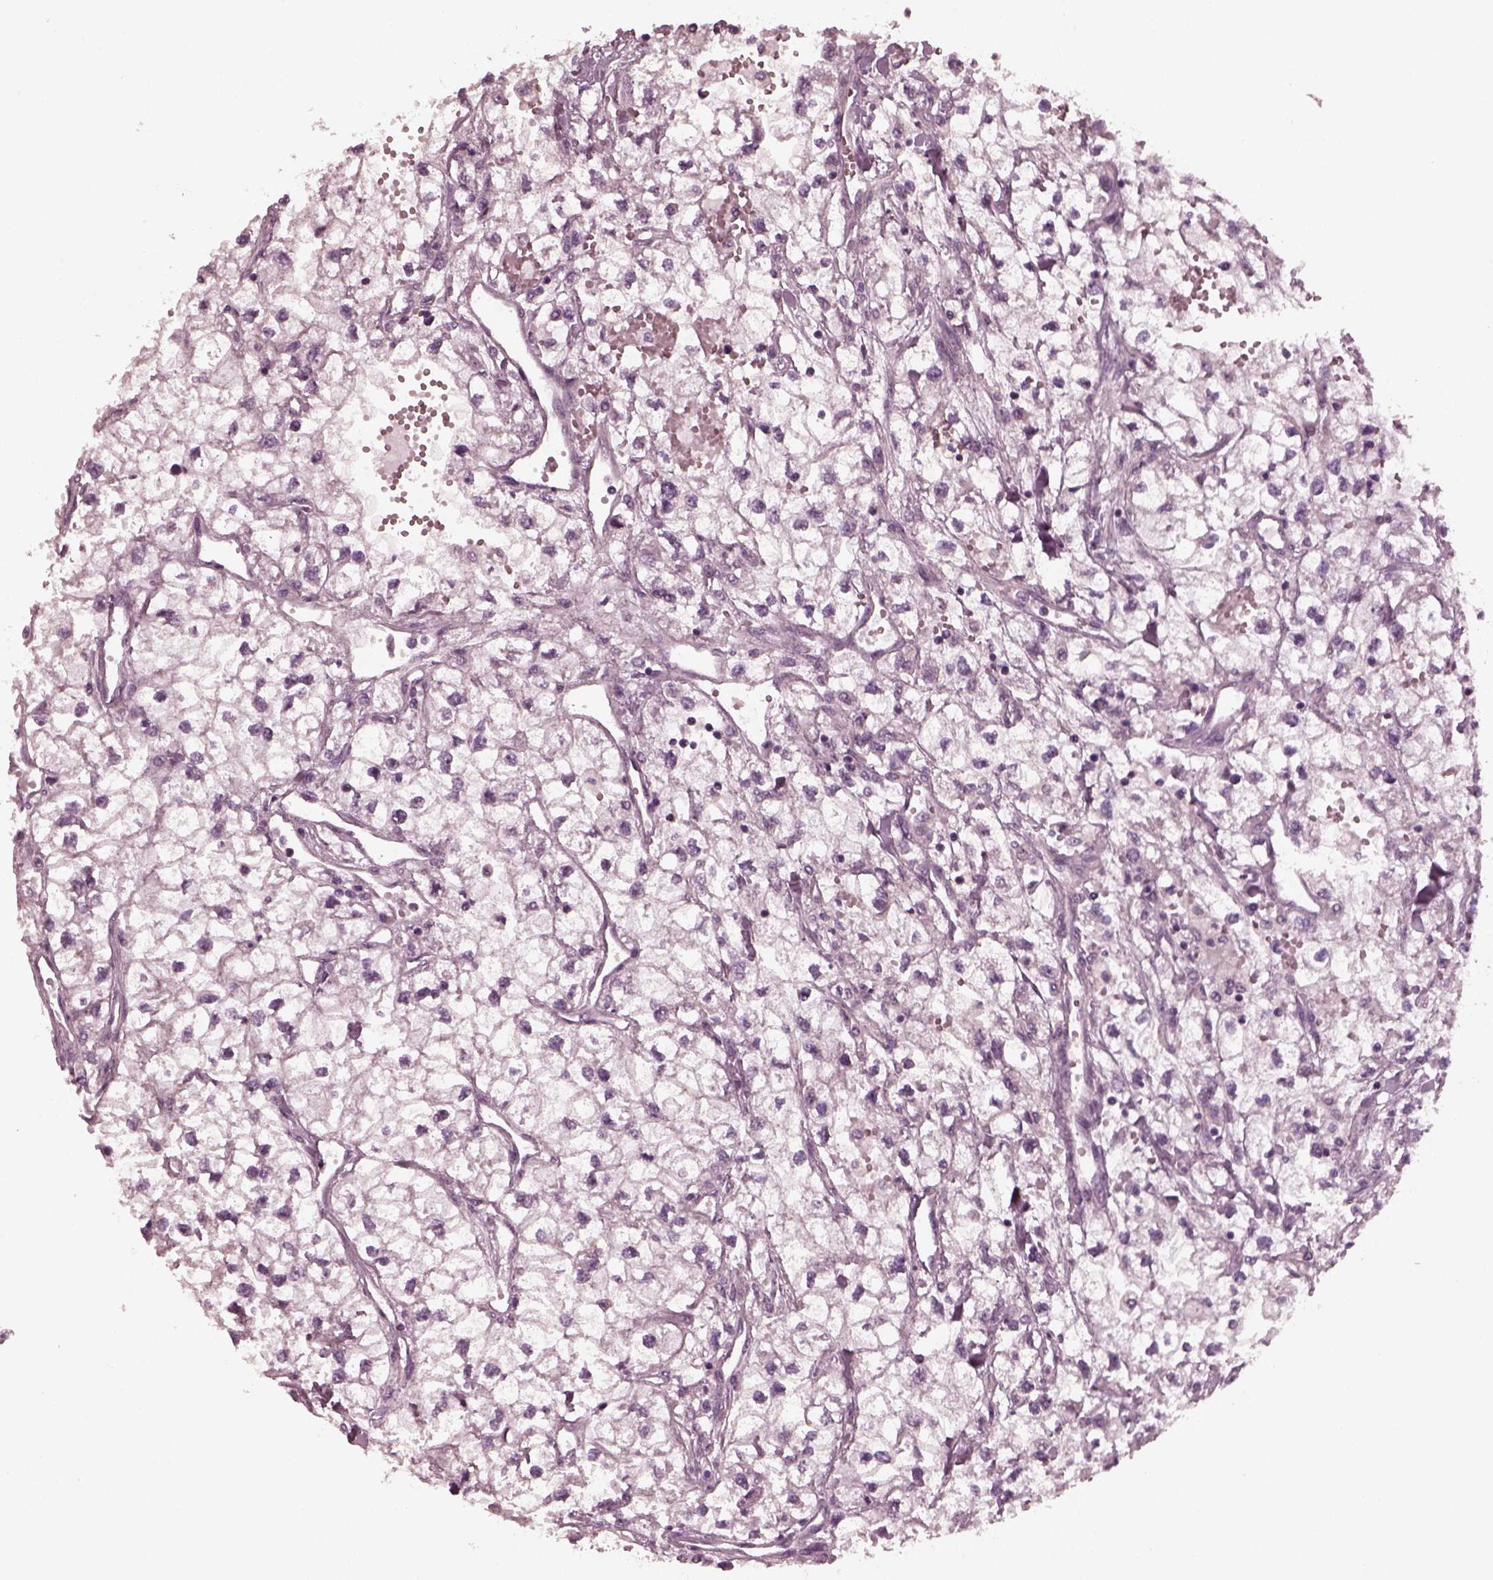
{"staining": {"intensity": "negative", "quantity": "none", "location": "none"}, "tissue": "renal cancer", "cell_type": "Tumor cells", "image_type": "cancer", "snomed": [{"axis": "morphology", "description": "Adenocarcinoma, NOS"}, {"axis": "topography", "description": "Kidney"}], "caption": "This is an immunohistochemistry micrograph of renal adenocarcinoma. There is no staining in tumor cells.", "gene": "TUBG1", "patient": {"sex": "male", "age": 59}}